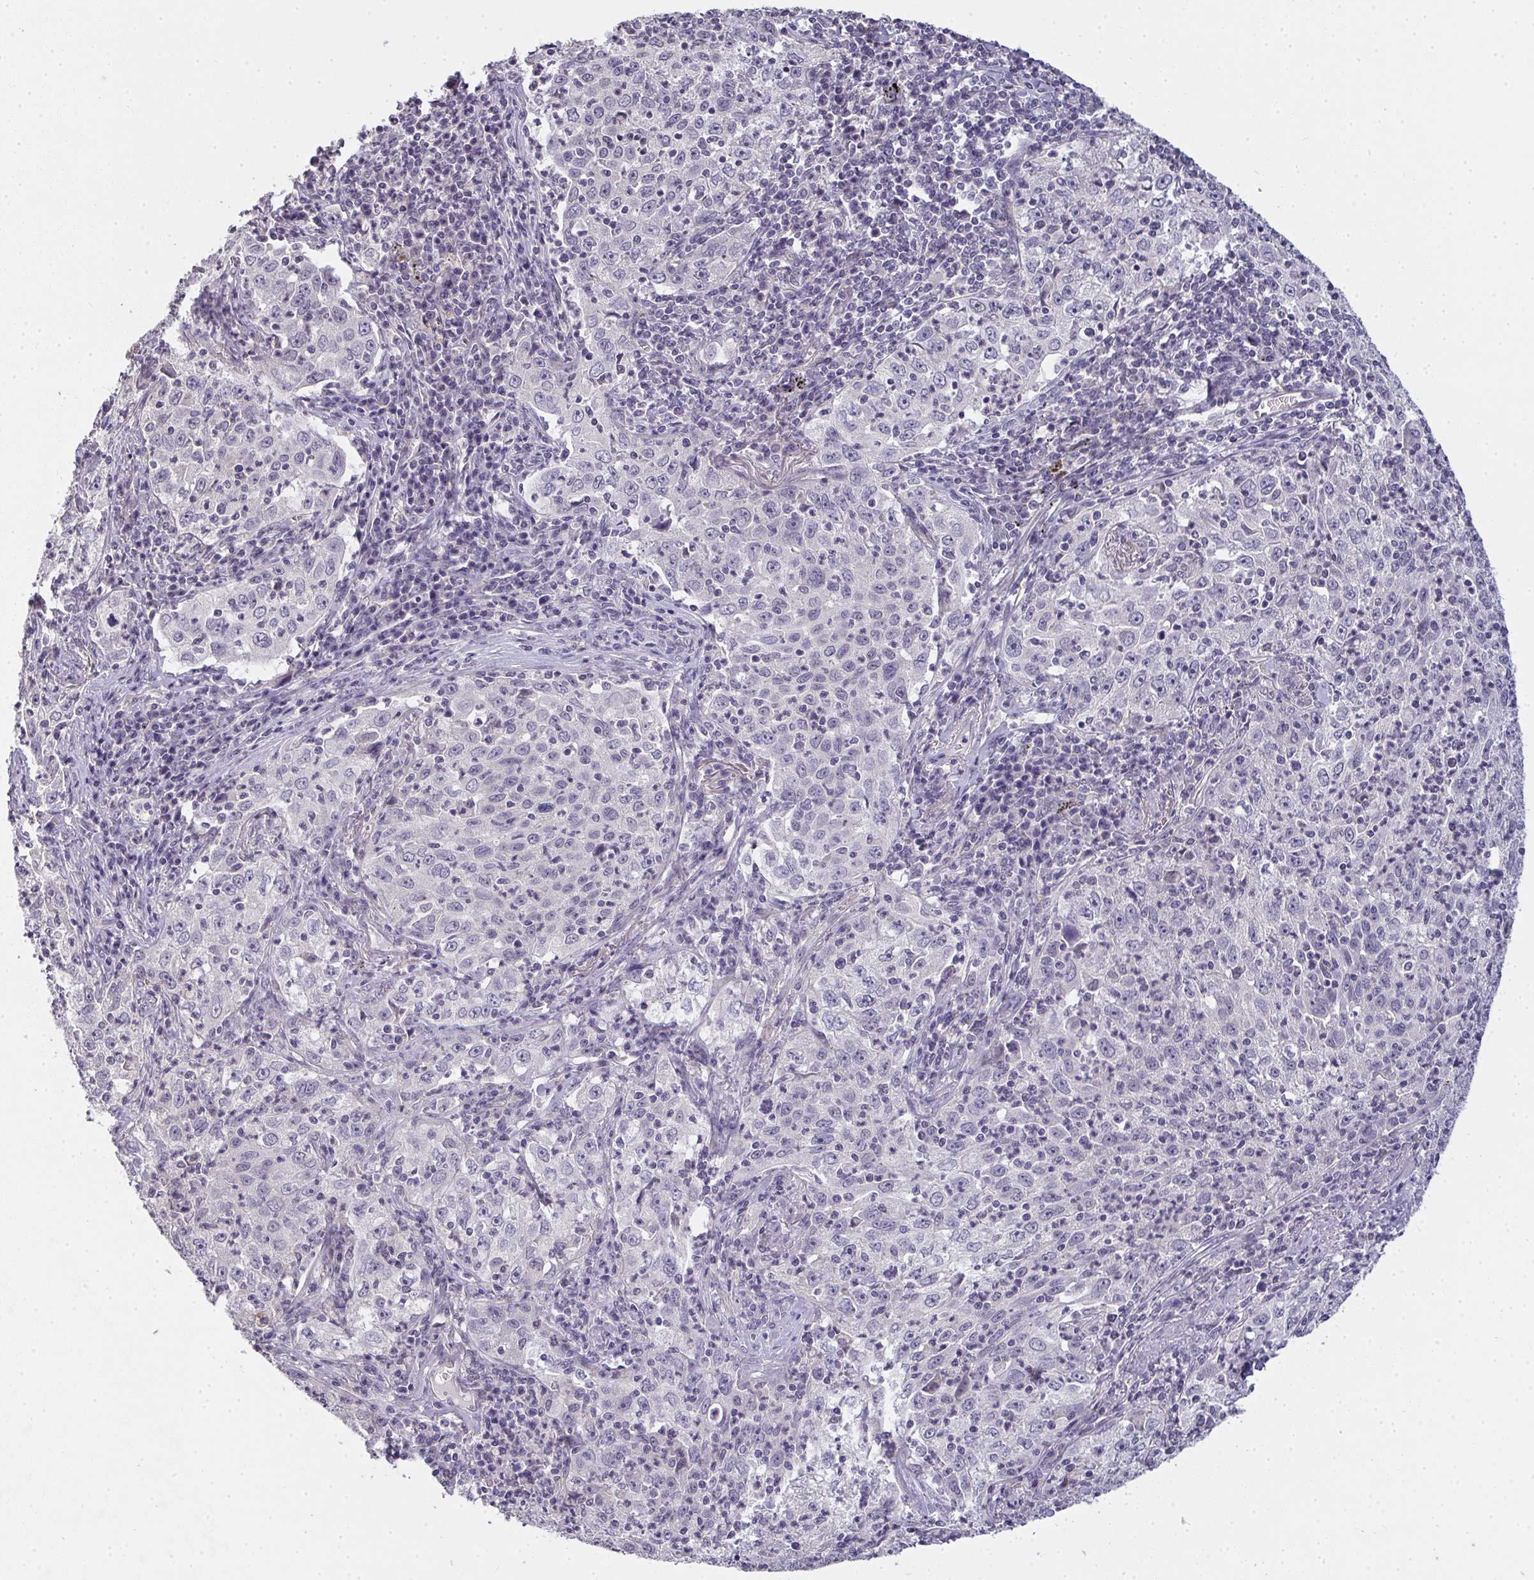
{"staining": {"intensity": "negative", "quantity": "none", "location": "none"}, "tissue": "lung cancer", "cell_type": "Tumor cells", "image_type": "cancer", "snomed": [{"axis": "morphology", "description": "Squamous cell carcinoma, NOS"}, {"axis": "topography", "description": "Lung"}], "caption": "Protein analysis of lung cancer displays no significant positivity in tumor cells.", "gene": "TMEM219", "patient": {"sex": "male", "age": 71}}